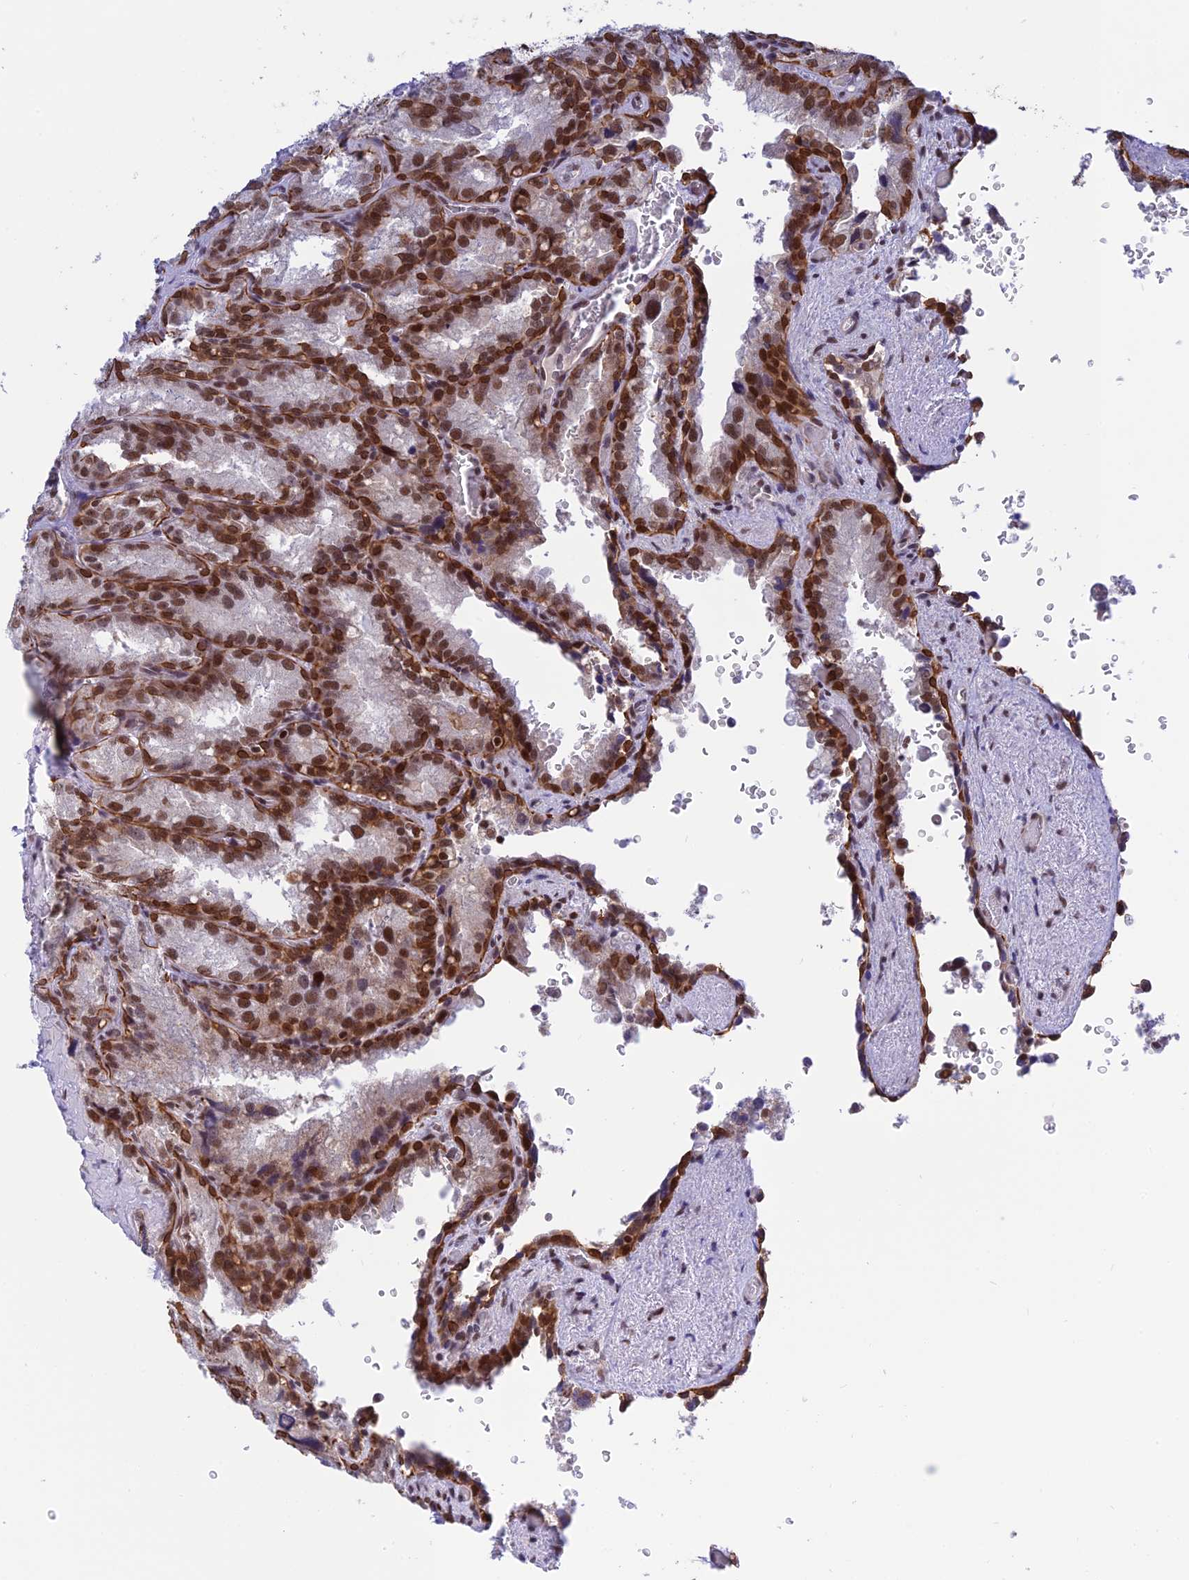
{"staining": {"intensity": "moderate", "quantity": ">75%", "location": "cytoplasmic/membranous,nuclear"}, "tissue": "seminal vesicle", "cell_type": "Glandular cells", "image_type": "normal", "snomed": [{"axis": "morphology", "description": "Normal tissue, NOS"}, {"axis": "topography", "description": "Seminal veicle"}], "caption": "A photomicrograph showing moderate cytoplasmic/membranous,nuclear staining in about >75% of glandular cells in normal seminal vesicle, as visualized by brown immunohistochemical staining.", "gene": "TCEA1", "patient": {"sex": "male", "age": 62}}